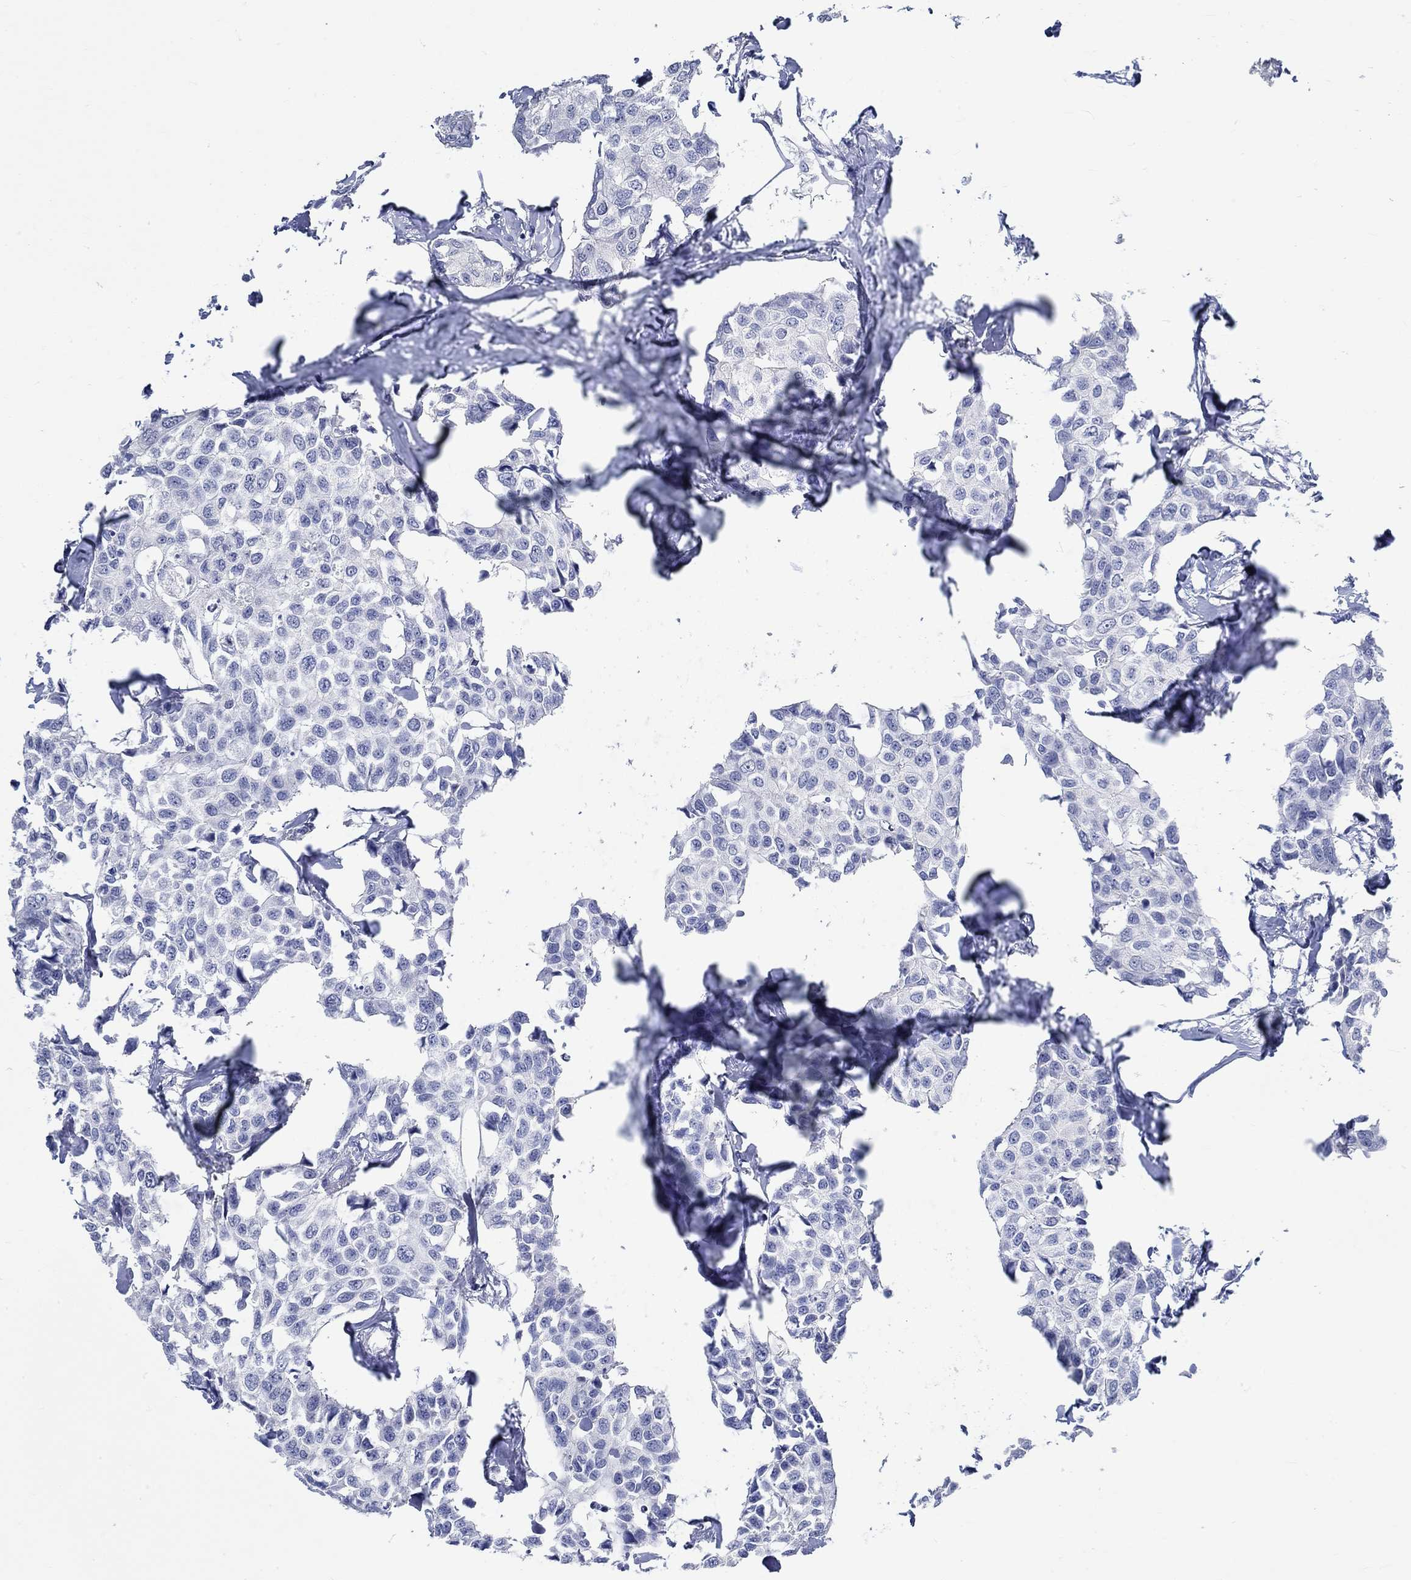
{"staining": {"intensity": "negative", "quantity": "none", "location": "none"}, "tissue": "breast cancer", "cell_type": "Tumor cells", "image_type": "cancer", "snomed": [{"axis": "morphology", "description": "Duct carcinoma"}, {"axis": "topography", "description": "Breast"}], "caption": "The image demonstrates no staining of tumor cells in breast invasive ductal carcinoma. Brightfield microscopy of immunohistochemistry (IHC) stained with DAB (3,3'-diaminobenzidine) (brown) and hematoxylin (blue), captured at high magnification.", "gene": "C4orf47", "patient": {"sex": "female", "age": 80}}